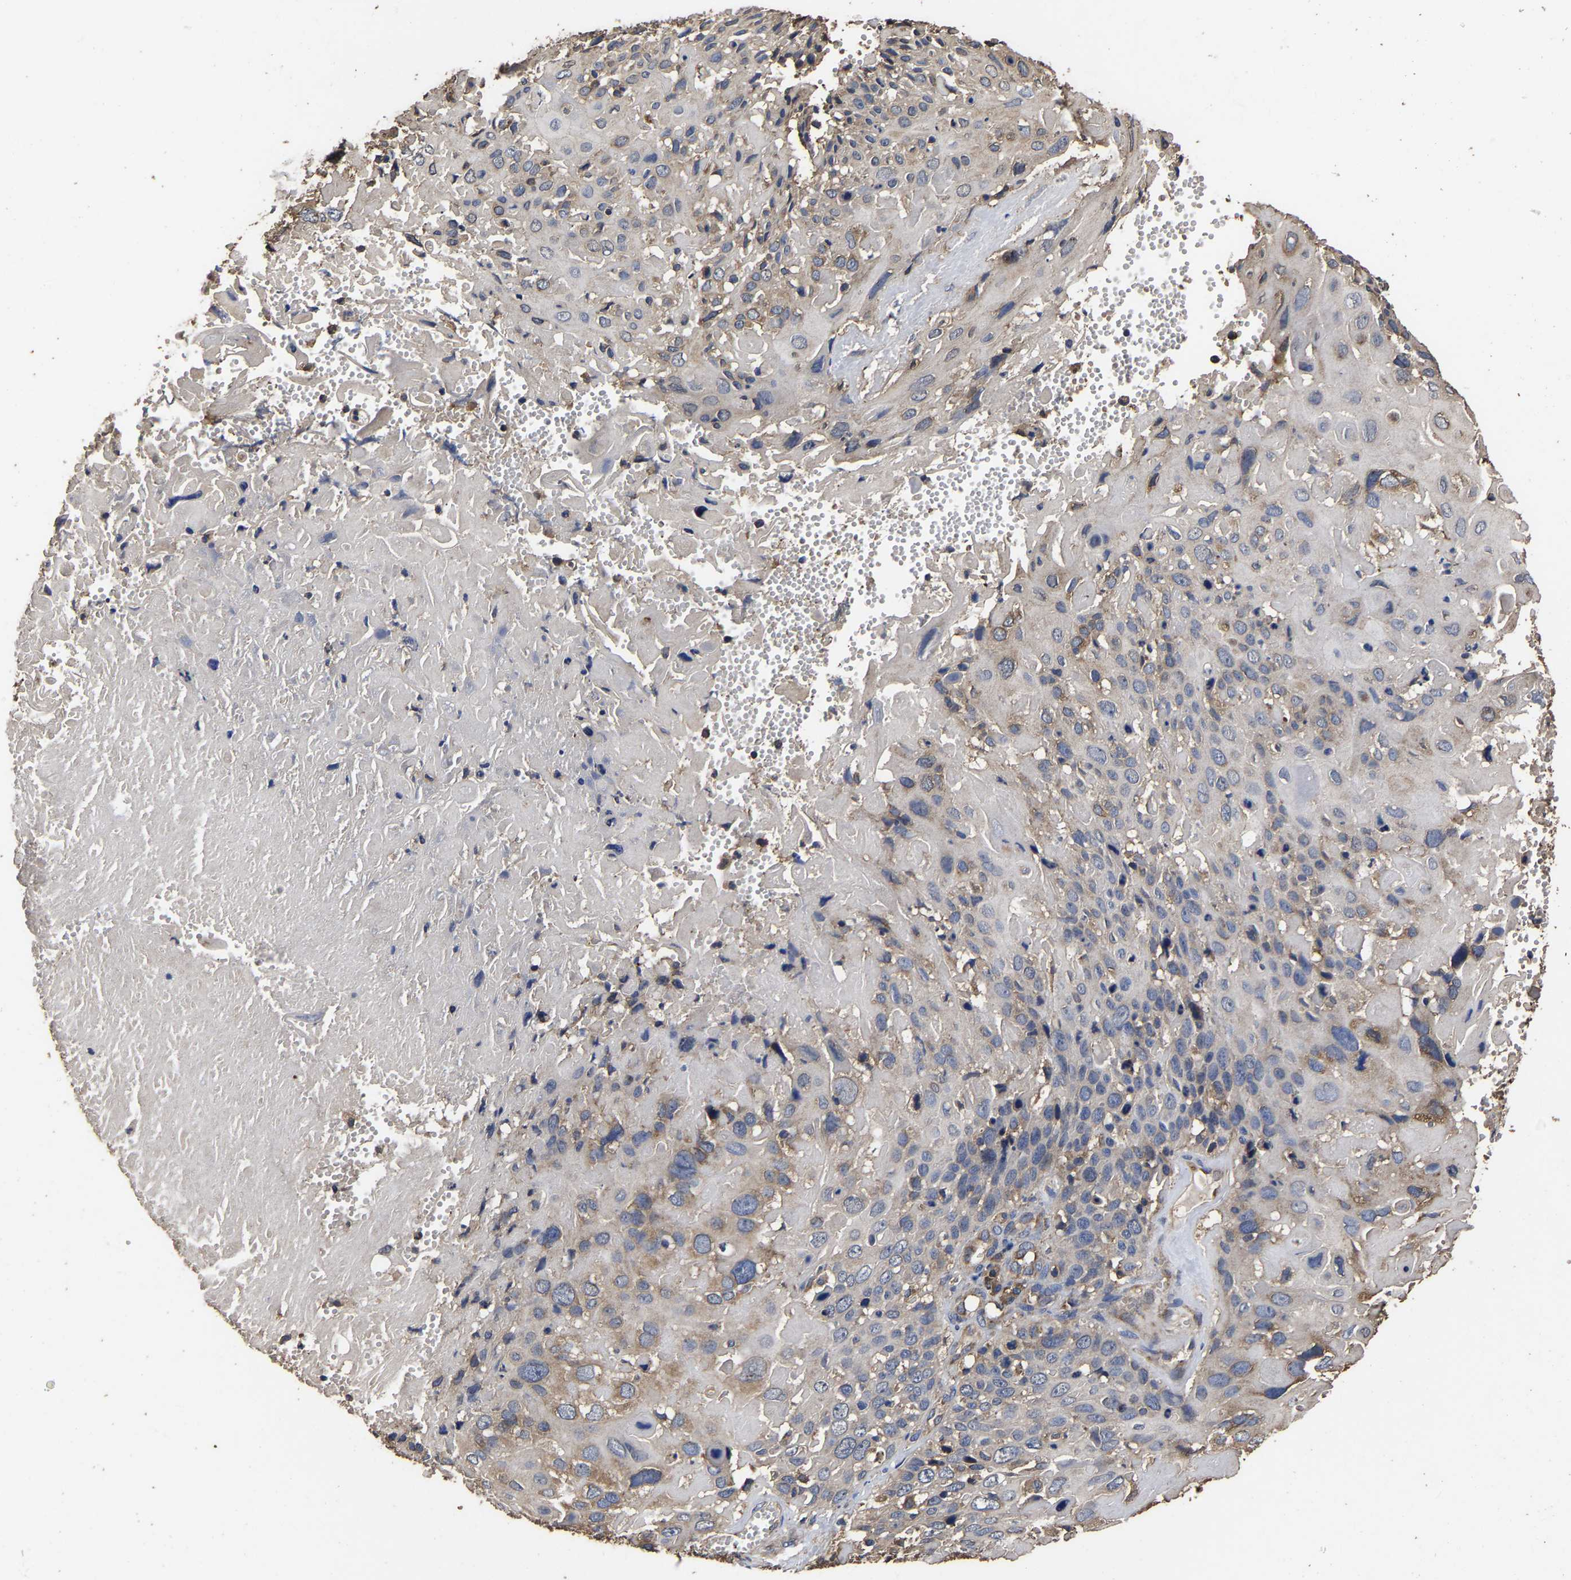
{"staining": {"intensity": "weak", "quantity": "<25%", "location": "cytoplasmic/membranous"}, "tissue": "cervical cancer", "cell_type": "Tumor cells", "image_type": "cancer", "snomed": [{"axis": "morphology", "description": "Squamous cell carcinoma, NOS"}, {"axis": "topography", "description": "Cervix"}], "caption": "Tumor cells show no significant protein staining in cervical cancer (squamous cell carcinoma).", "gene": "ITCH", "patient": {"sex": "female", "age": 74}}